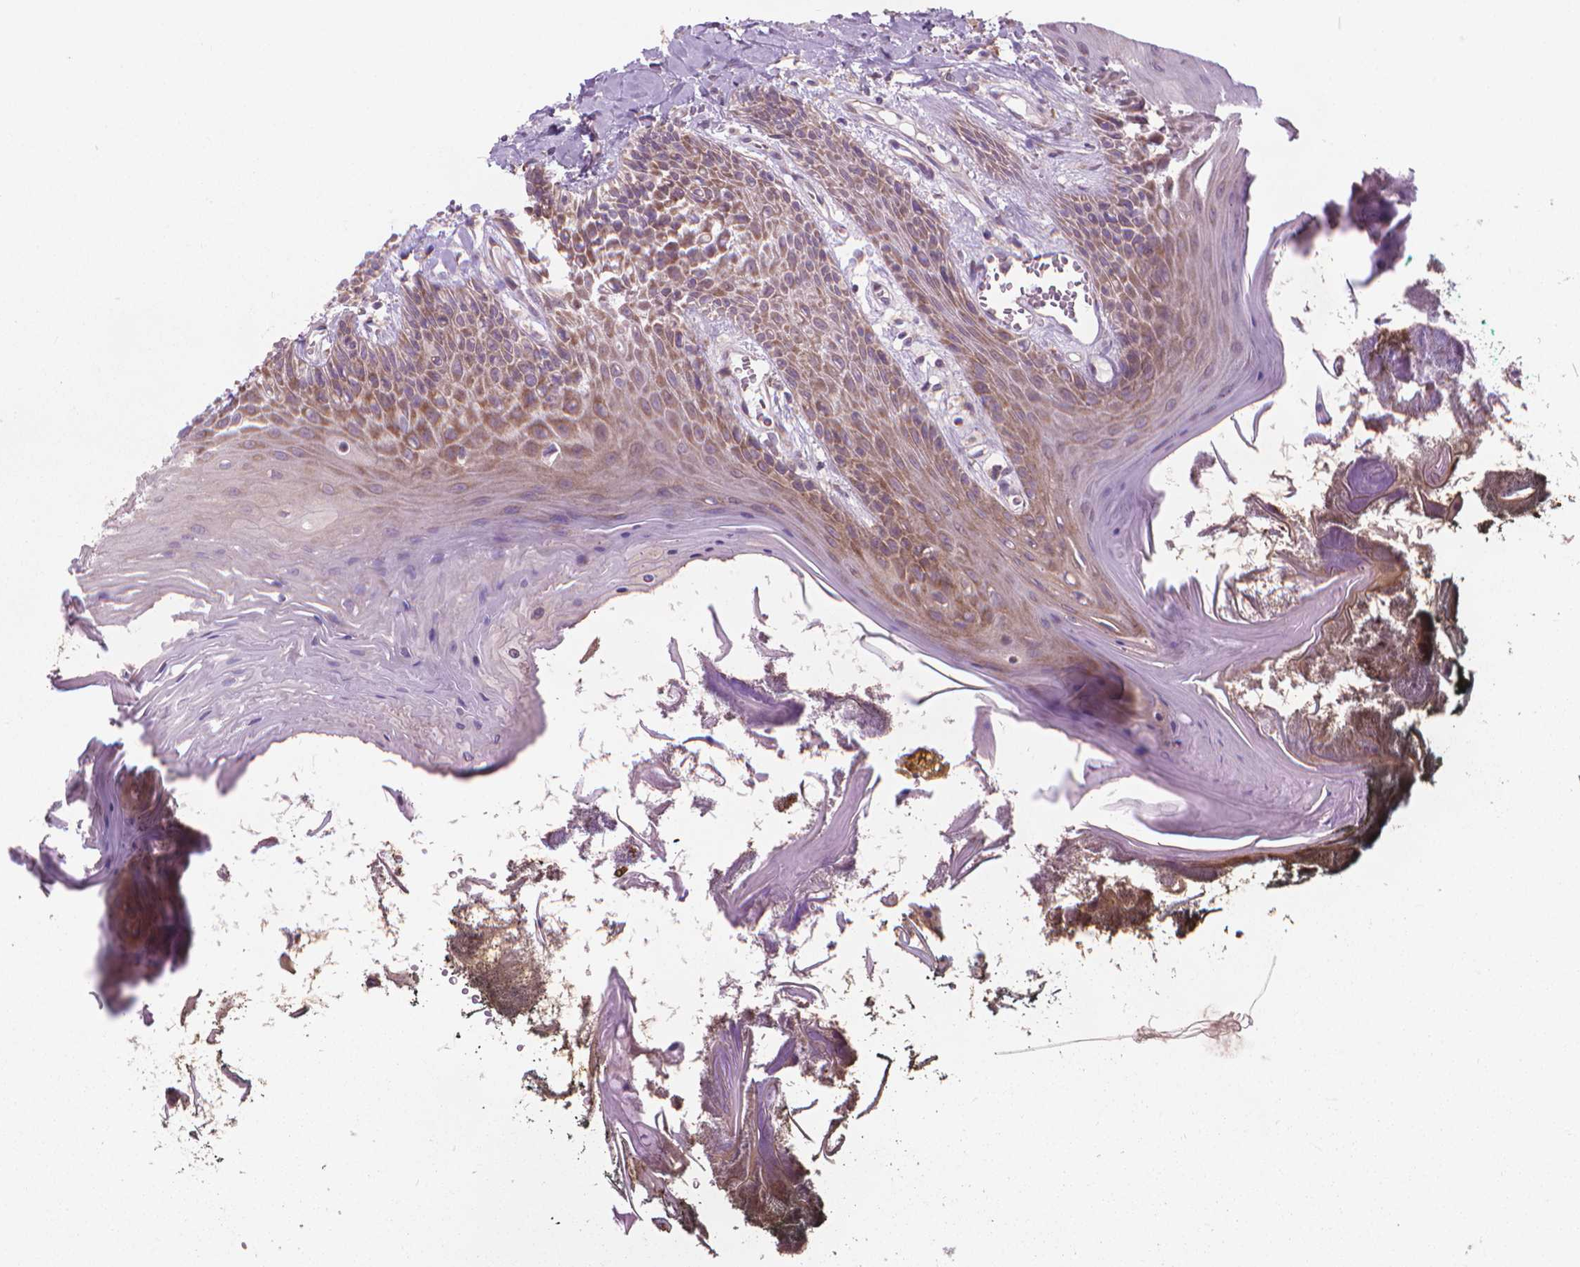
{"staining": {"intensity": "moderate", "quantity": "25%-75%", "location": "cytoplasmic/membranous"}, "tissue": "oral mucosa", "cell_type": "Squamous epithelial cells", "image_type": "normal", "snomed": [{"axis": "morphology", "description": "Normal tissue, NOS"}, {"axis": "topography", "description": "Oral tissue"}], "caption": "This is an image of IHC staining of normal oral mucosa, which shows moderate staining in the cytoplasmic/membranous of squamous epithelial cells.", "gene": "NUDT1", "patient": {"sex": "male", "age": 9}}